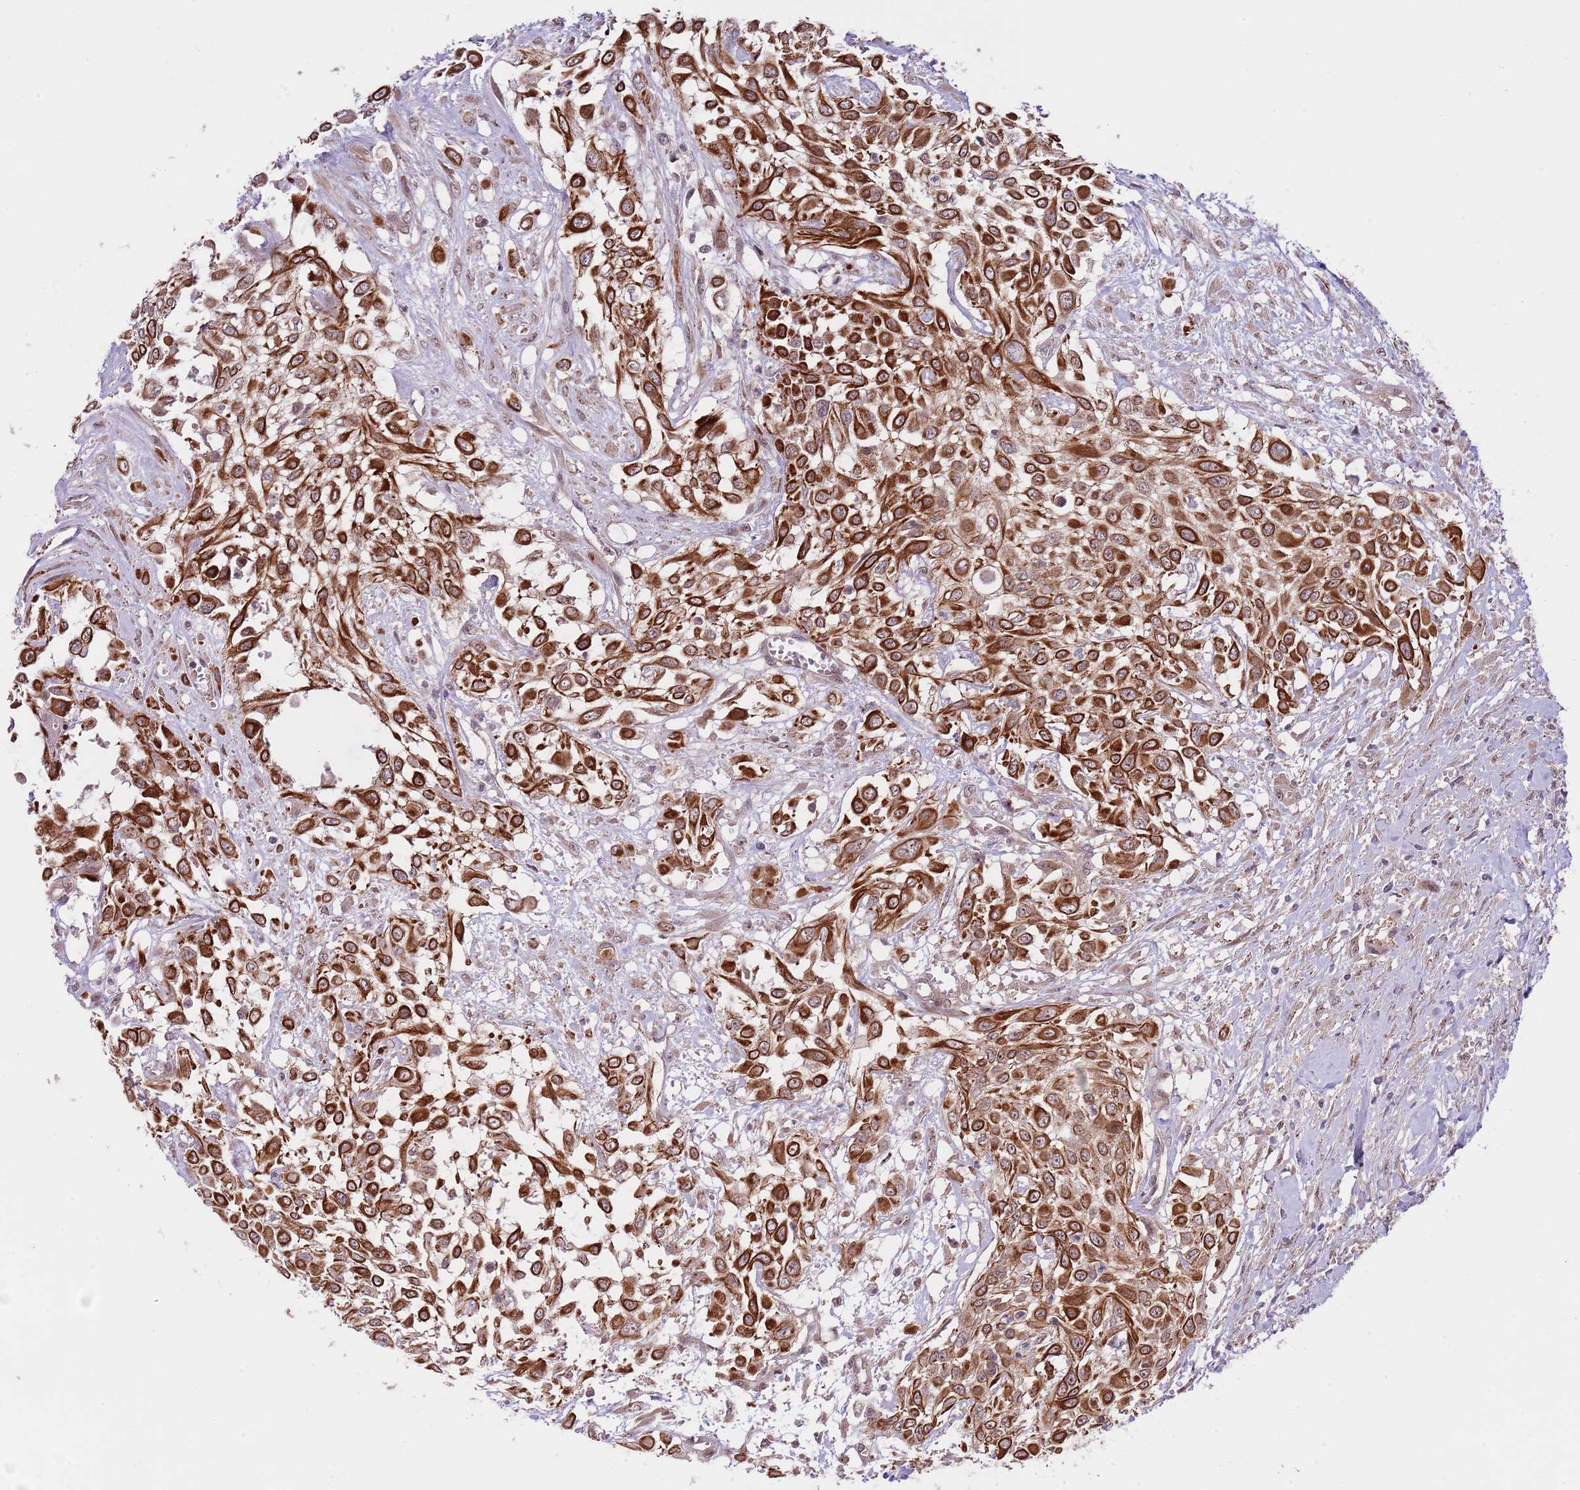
{"staining": {"intensity": "strong", "quantity": ">75%", "location": "cytoplasmic/membranous"}, "tissue": "urothelial cancer", "cell_type": "Tumor cells", "image_type": "cancer", "snomed": [{"axis": "morphology", "description": "Urothelial carcinoma, High grade"}, {"axis": "topography", "description": "Urinary bladder"}], "caption": "Urothelial cancer tissue demonstrates strong cytoplasmic/membranous expression in about >75% of tumor cells (Brightfield microscopy of DAB IHC at high magnification).", "gene": "PRR16", "patient": {"sex": "male", "age": 57}}